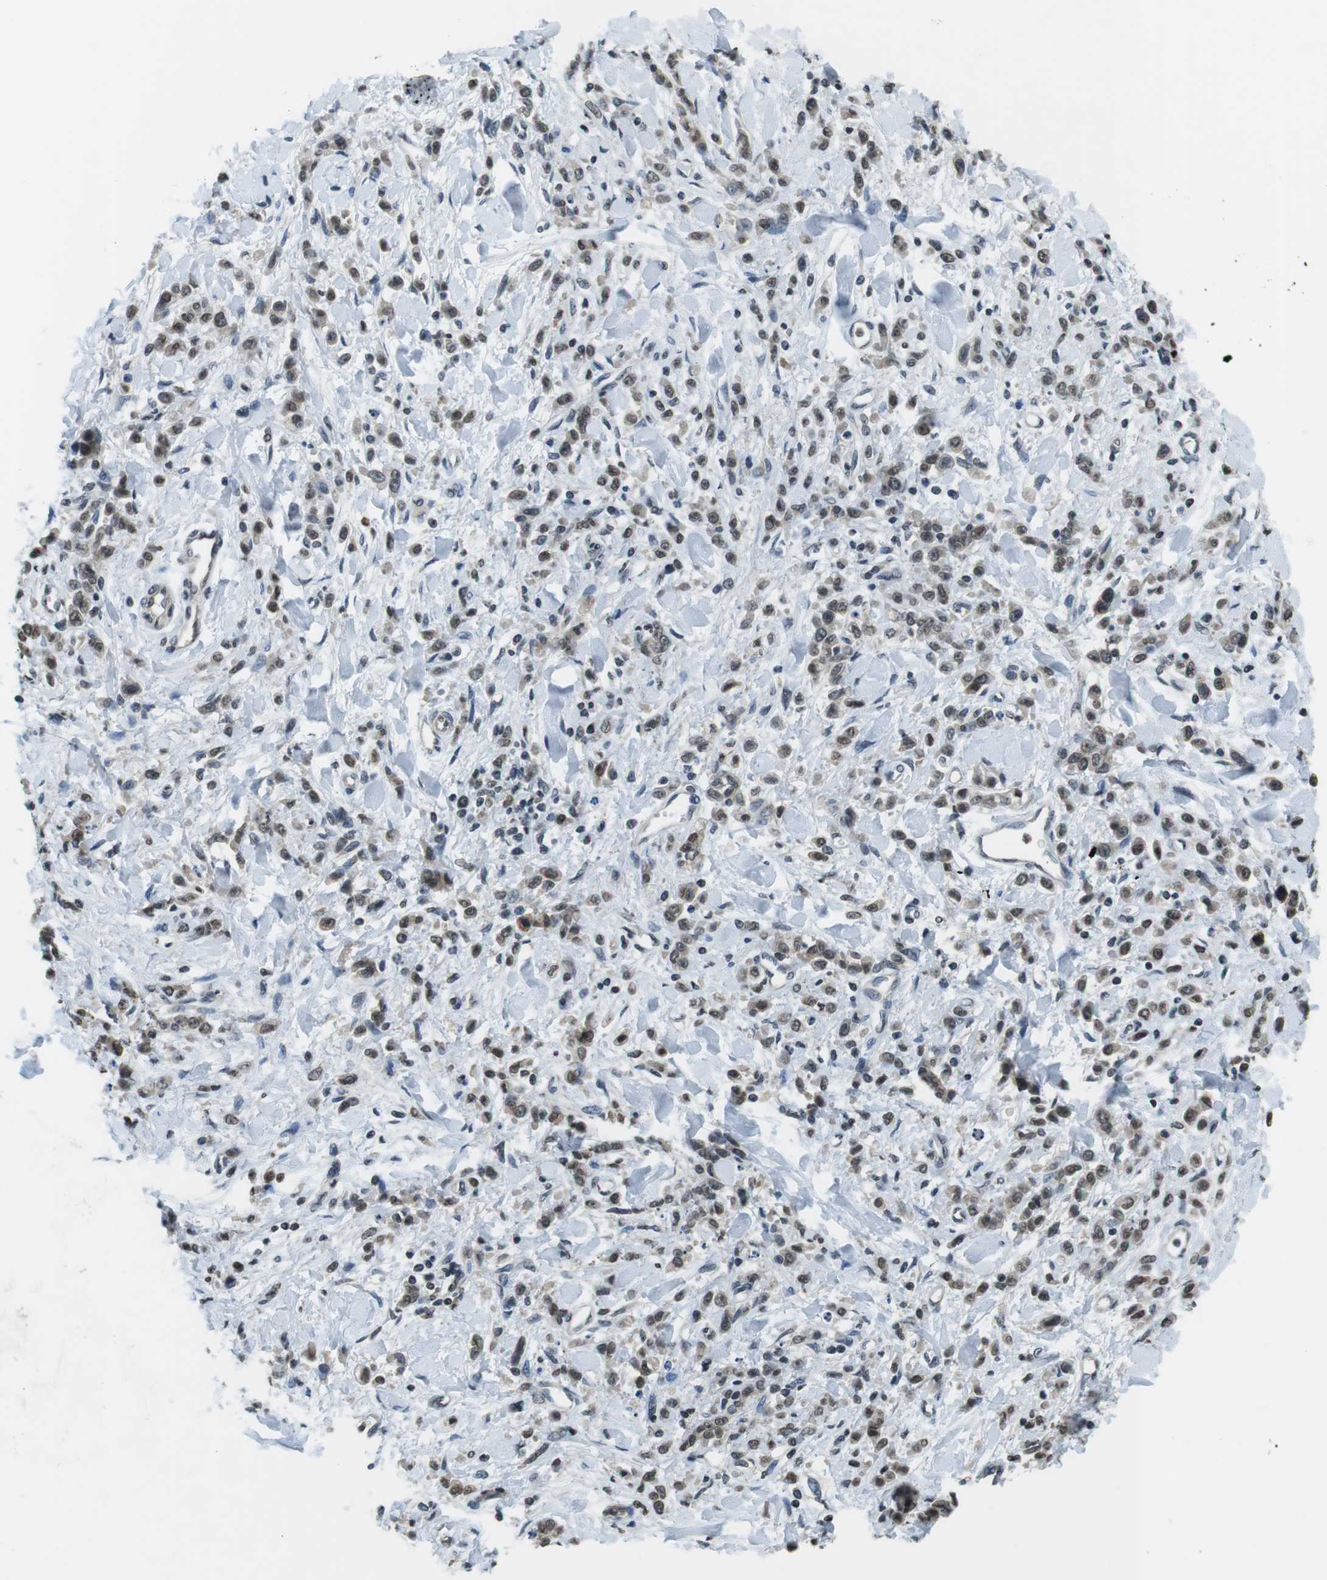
{"staining": {"intensity": "weak", "quantity": ">75%", "location": "nuclear"}, "tissue": "stomach cancer", "cell_type": "Tumor cells", "image_type": "cancer", "snomed": [{"axis": "morphology", "description": "Normal tissue, NOS"}, {"axis": "morphology", "description": "Adenocarcinoma, NOS"}, {"axis": "topography", "description": "Stomach"}], "caption": "Tumor cells show weak nuclear expression in about >75% of cells in stomach adenocarcinoma.", "gene": "NEK4", "patient": {"sex": "male", "age": 82}}